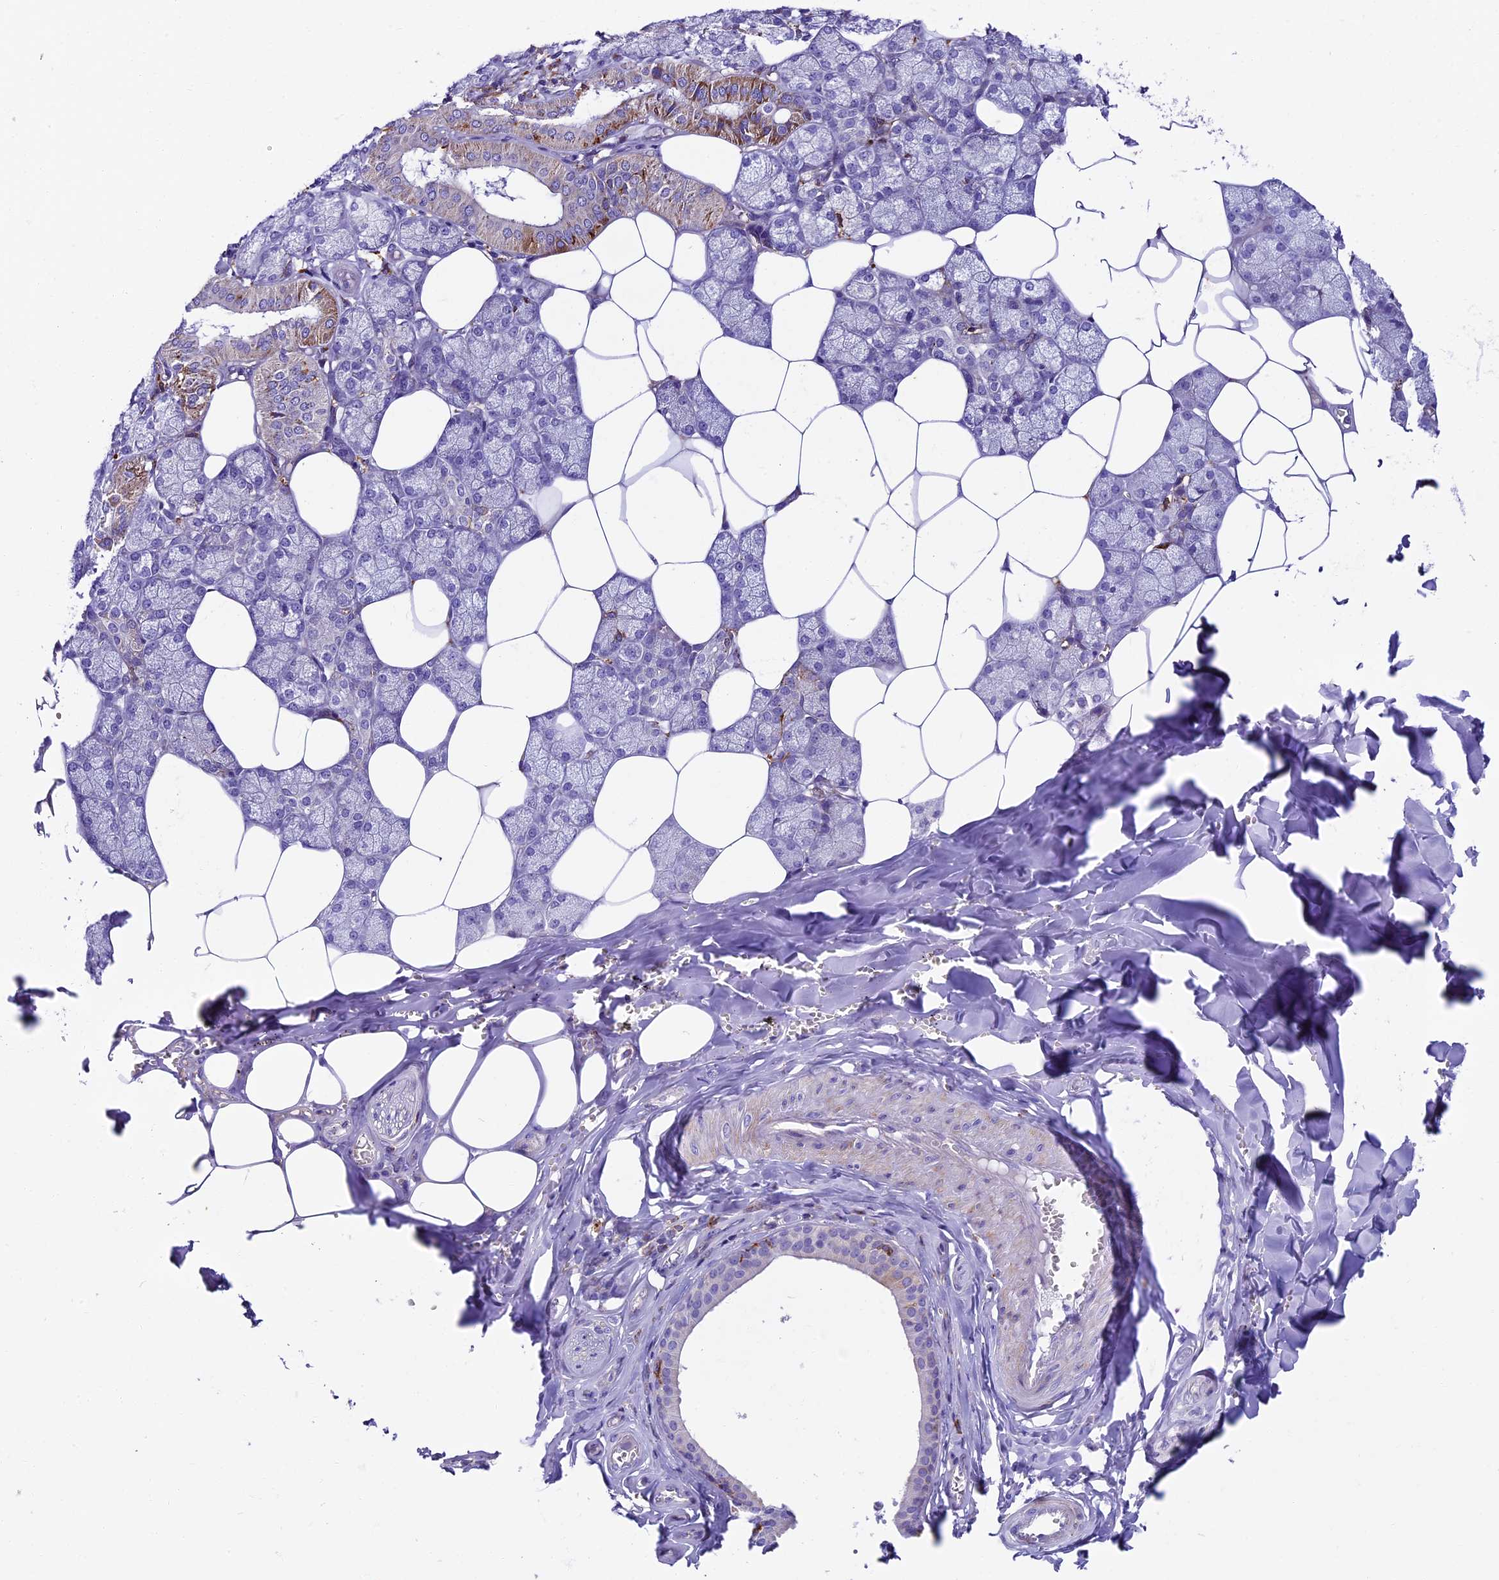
{"staining": {"intensity": "moderate", "quantity": "<25%", "location": "cytoplasmic/membranous"}, "tissue": "salivary gland", "cell_type": "Glandular cells", "image_type": "normal", "snomed": [{"axis": "morphology", "description": "Normal tissue, NOS"}, {"axis": "topography", "description": "Salivary gland"}], "caption": "High-power microscopy captured an IHC image of benign salivary gland, revealing moderate cytoplasmic/membranous expression in approximately <25% of glandular cells.", "gene": "IL20RA", "patient": {"sex": "male", "age": 62}}